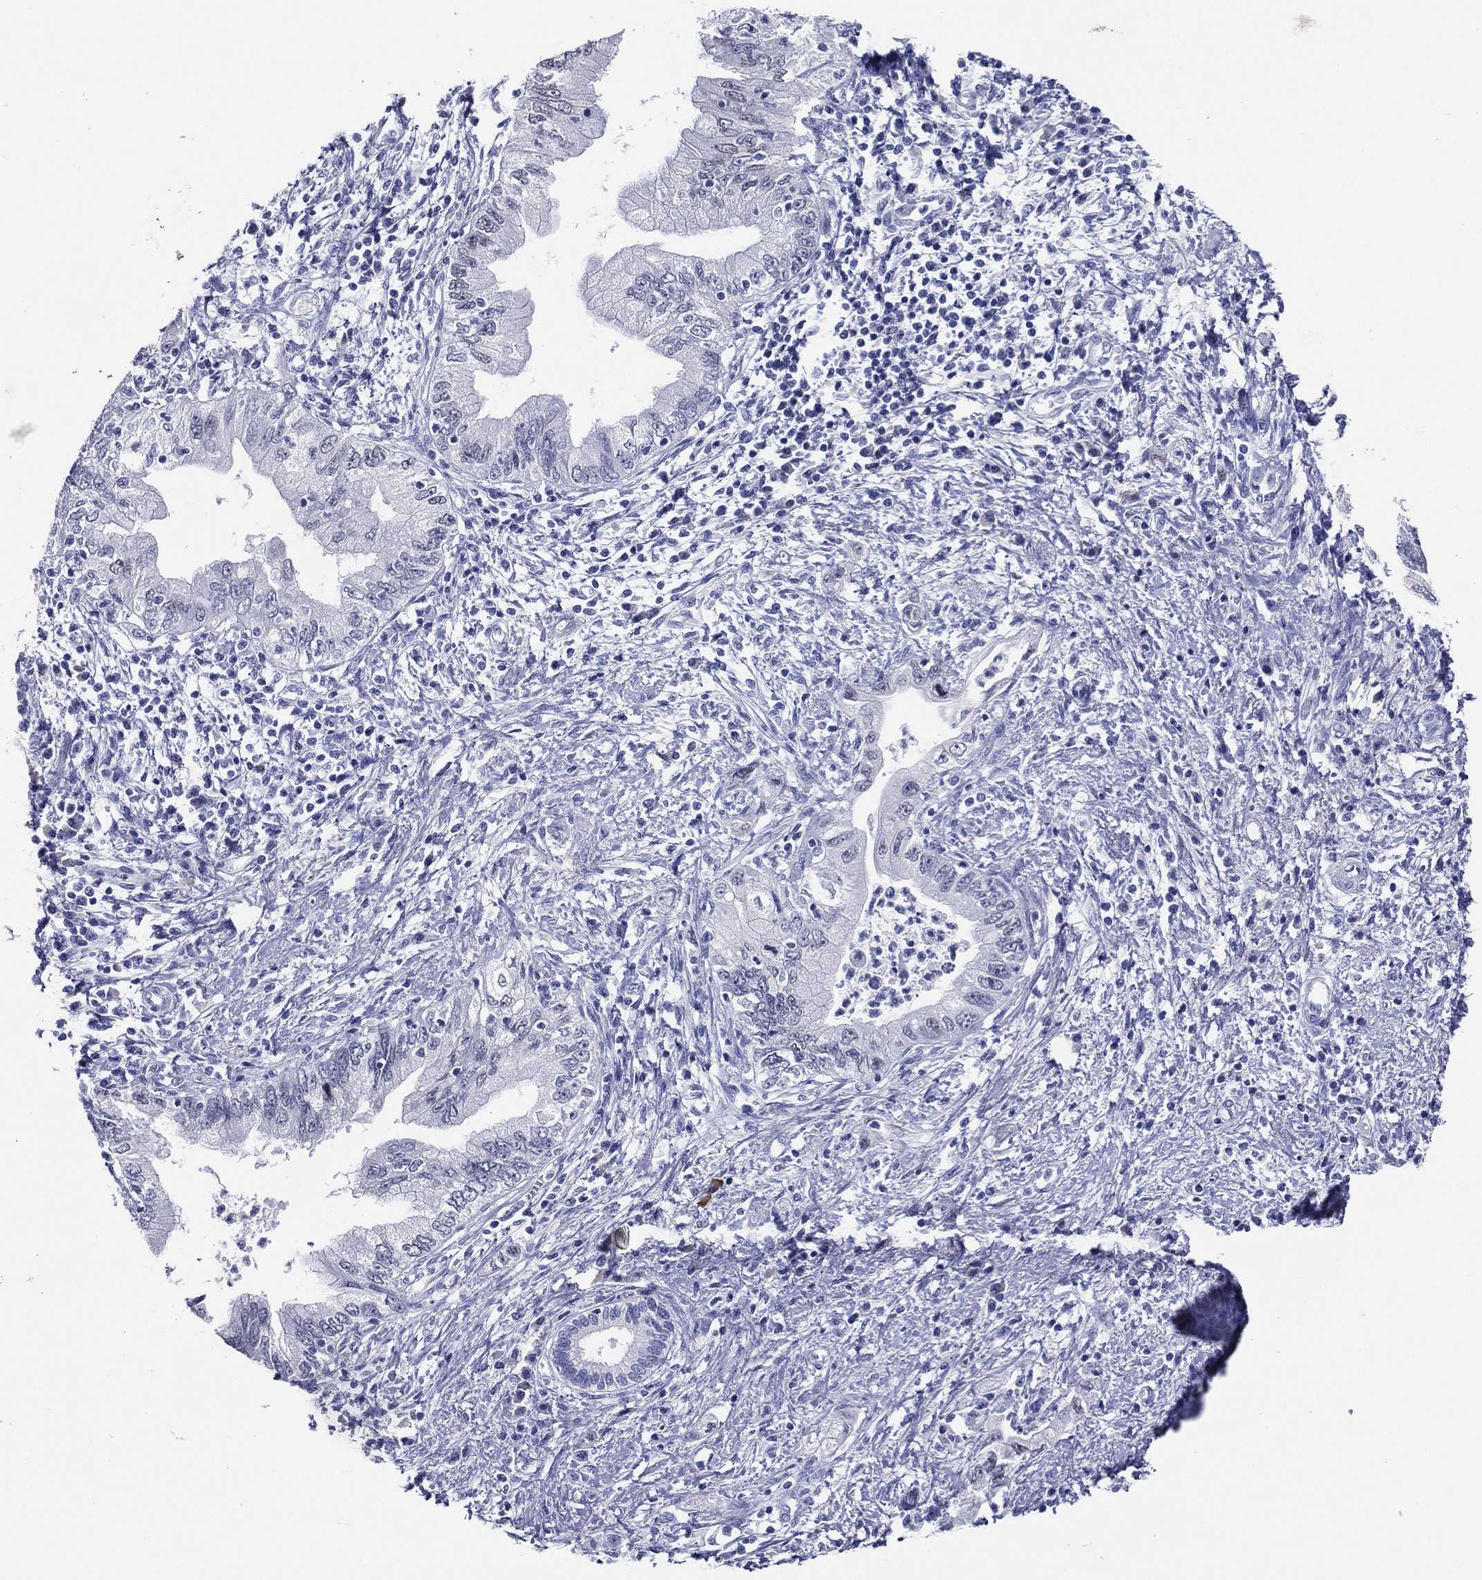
{"staining": {"intensity": "negative", "quantity": "none", "location": "none"}, "tissue": "pancreatic cancer", "cell_type": "Tumor cells", "image_type": "cancer", "snomed": [{"axis": "morphology", "description": "Adenocarcinoma, NOS"}, {"axis": "topography", "description": "Pancreas"}], "caption": "Immunohistochemical staining of adenocarcinoma (pancreatic) displays no significant positivity in tumor cells.", "gene": "TFAP2A", "patient": {"sex": "female", "age": 73}}